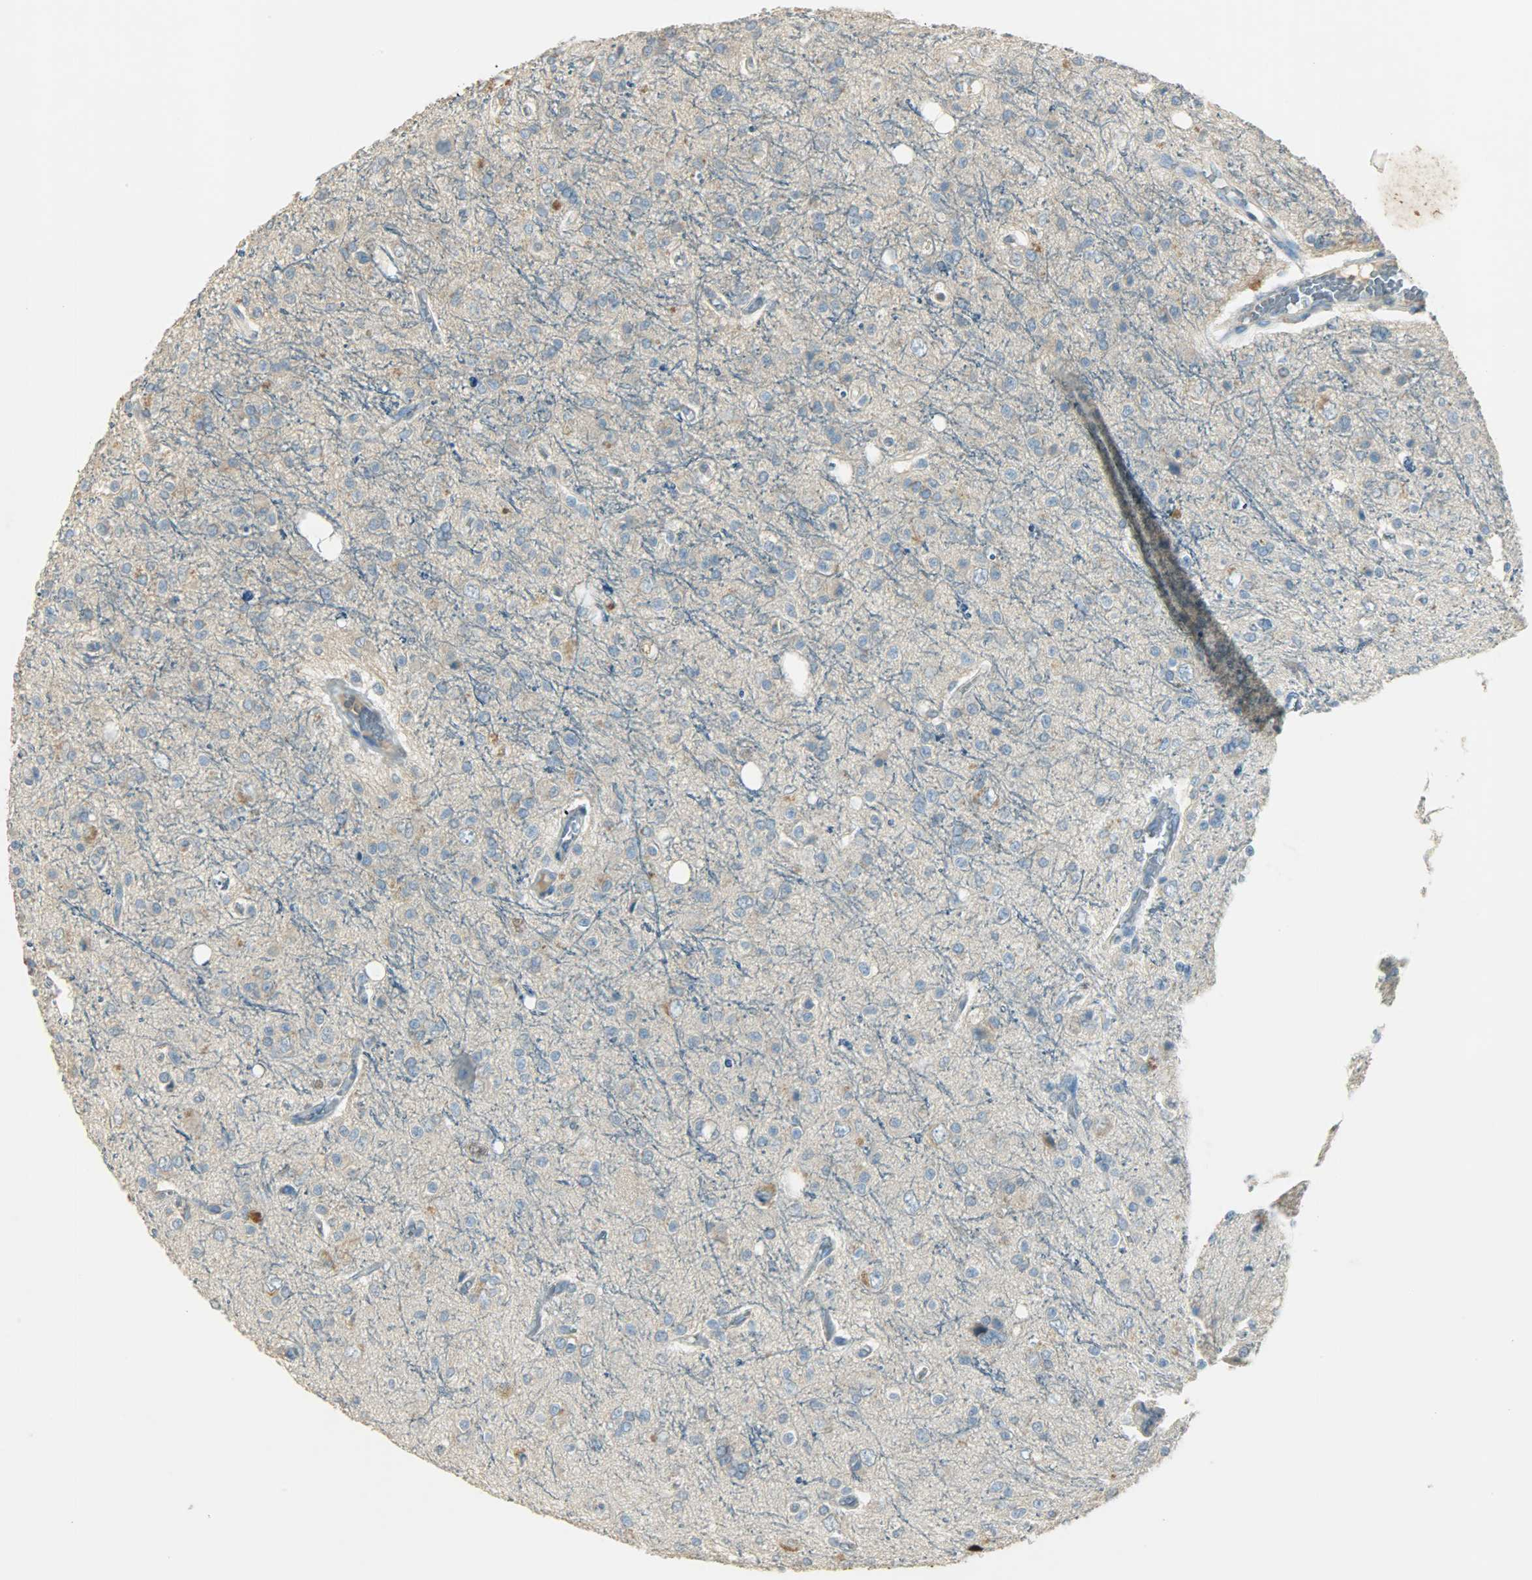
{"staining": {"intensity": "moderate", "quantity": "25%-75%", "location": "cytoplasmic/membranous"}, "tissue": "glioma", "cell_type": "Tumor cells", "image_type": "cancer", "snomed": [{"axis": "morphology", "description": "Glioma, malignant, High grade"}, {"axis": "topography", "description": "Brain"}], "caption": "Moderate cytoplasmic/membranous expression for a protein is present in approximately 25%-75% of tumor cells of glioma using immunohistochemistry (IHC).", "gene": "TPX2", "patient": {"sex": "male", "age": 47}}